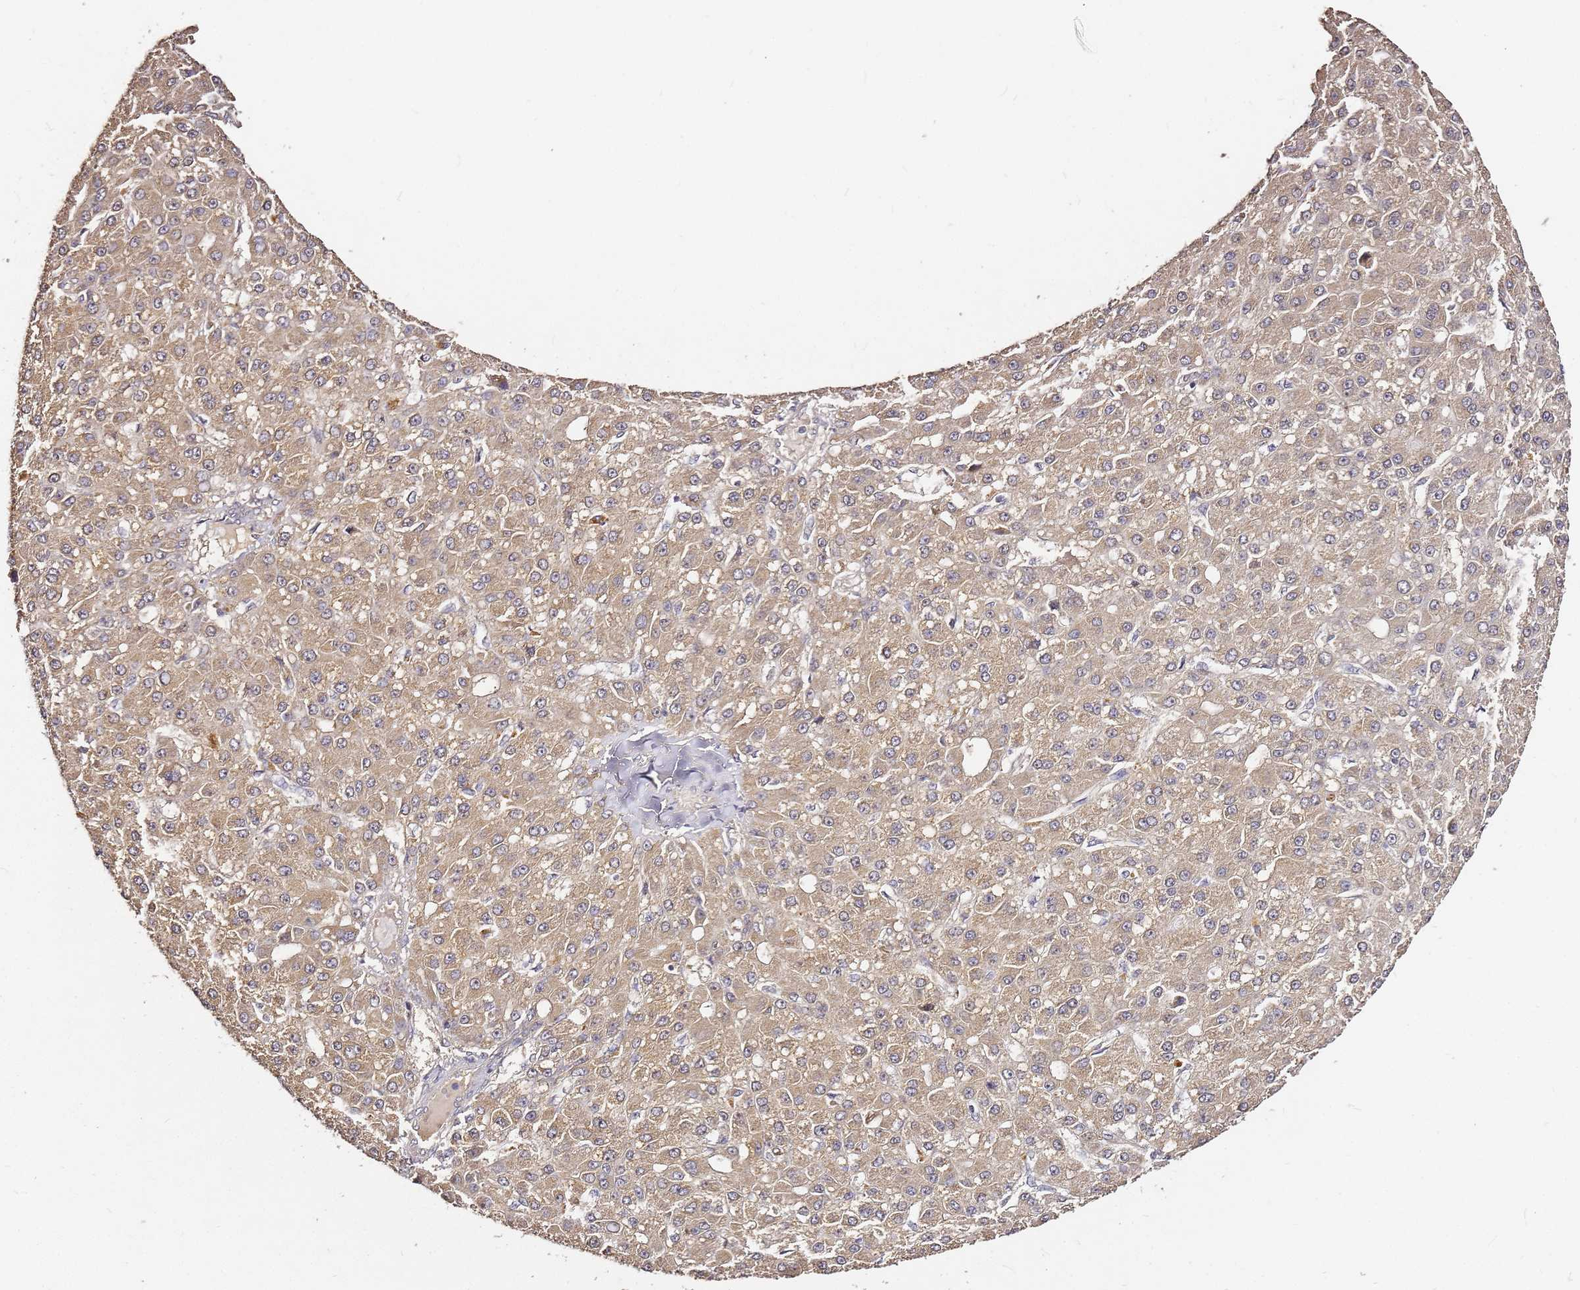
{"staining": {"intensity": "moderate", "quantity": "25%-75%", "location": "cytoplasmic/membranous"}, "tissue": "liver cancer", "cell_type": "Tumor cells", "image_type": "cancer", "snomed": [{"axis": "morphology", "description": "Carcinoma, Hepatocellular, NOS"}, {"axis": "topography", "description": "Liver"}], "caption": "Protein staining demonstrates moderate cytoplasmic/membranous positivity in about 25%-75% of tumor cells in liver hepatocellular carcinoma.", "gene": "C6orf136", "patient": {"sex": "male", "age": 67}}